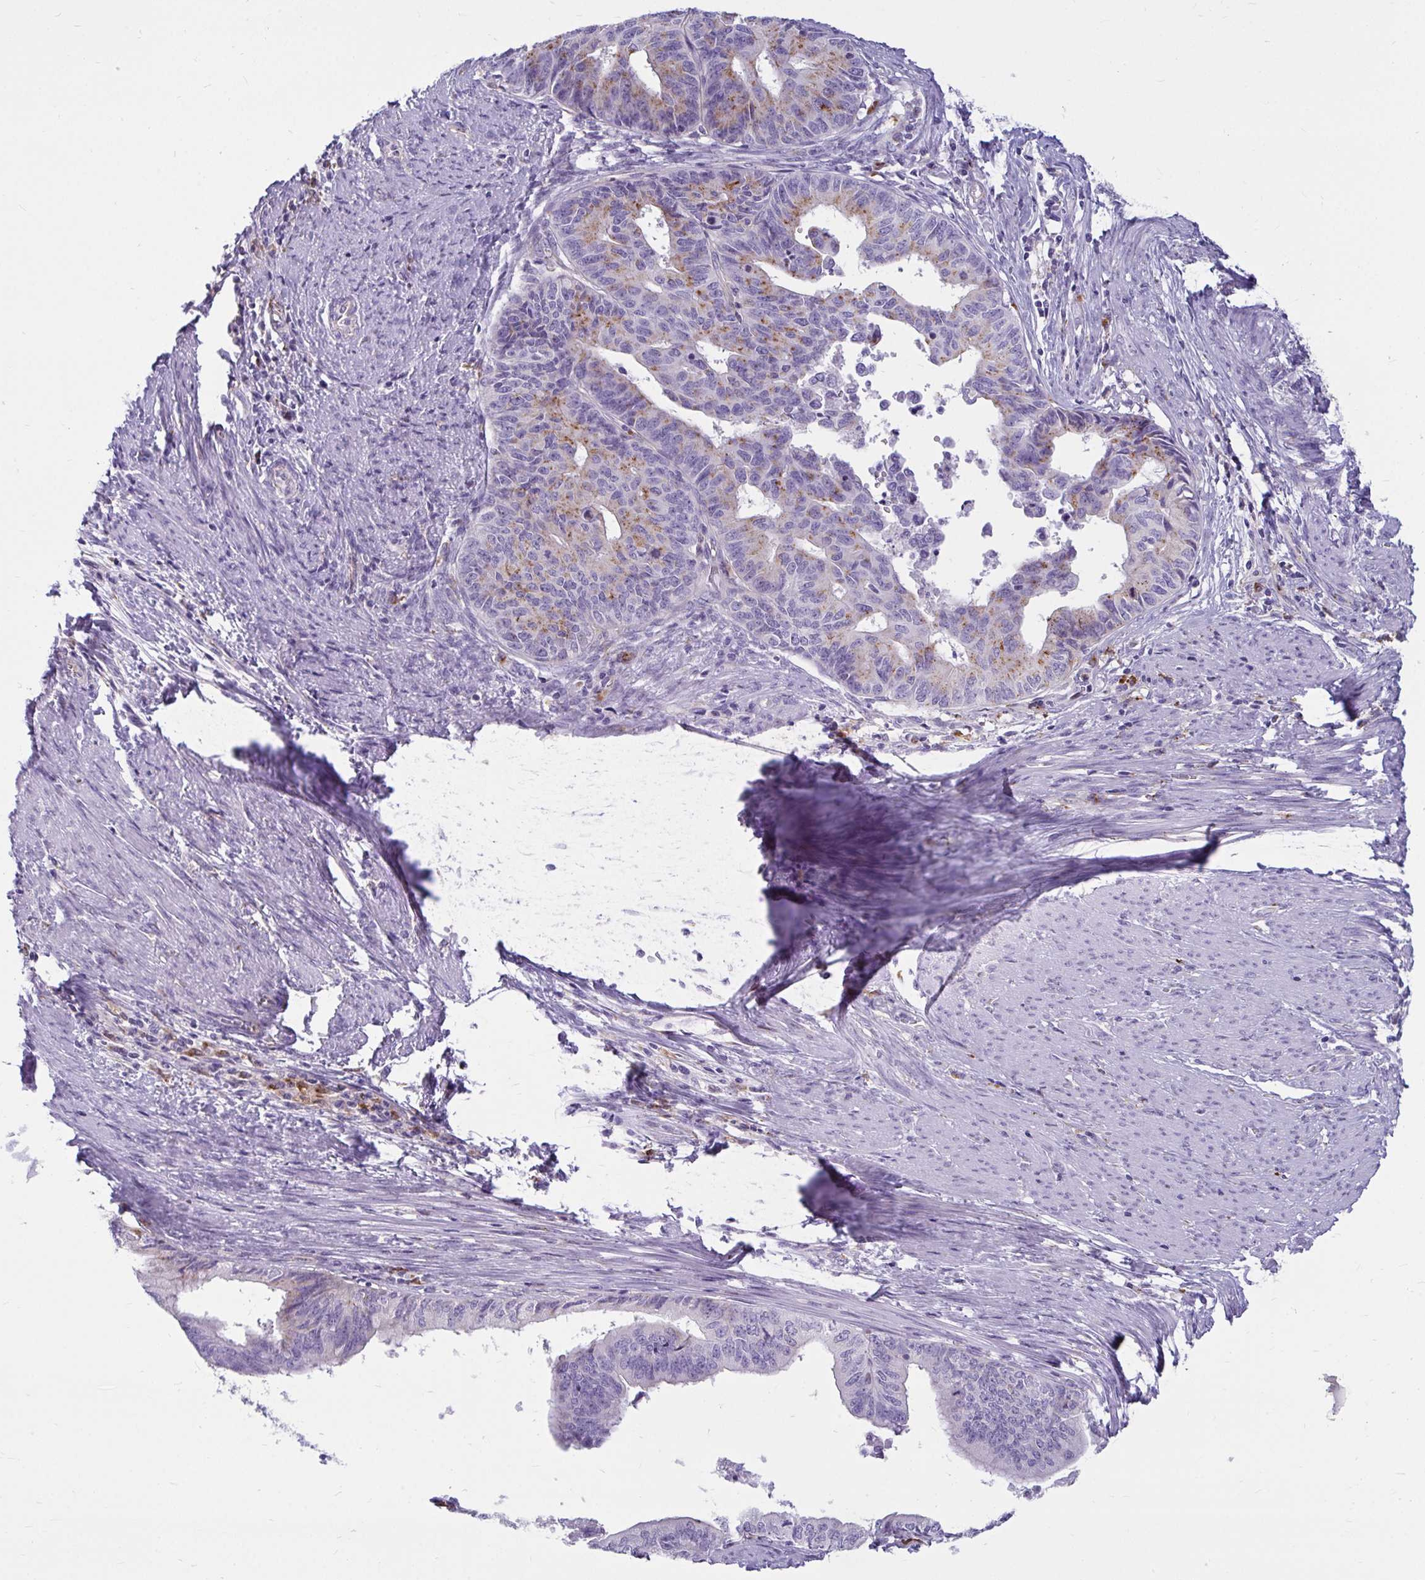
{"staining": {"intensity": "moderate", "quantity": "<25%", "location": "cytoplasmic/membranous"}, "tissue": "endometrial cancer", "cell_type": "Tumor cells", "image_type": "cancer", "snomed": [{"axis": "morphology", "description": "Adenocarcinoma, NOS"}, {"axis": "topography", "description": "Endometrium"}], "caption": "Tumor cells exhibit low levels of moderate cytoplasmic/membranous expression in about <25% of cells in human endometrial cancer. (Stains: DAB in brown, nuclei in blue, Microscopy: brightfield microscopy at high magnification).", "gene": "CTSZ", "patient": {"sex": "female", "age": 65}}